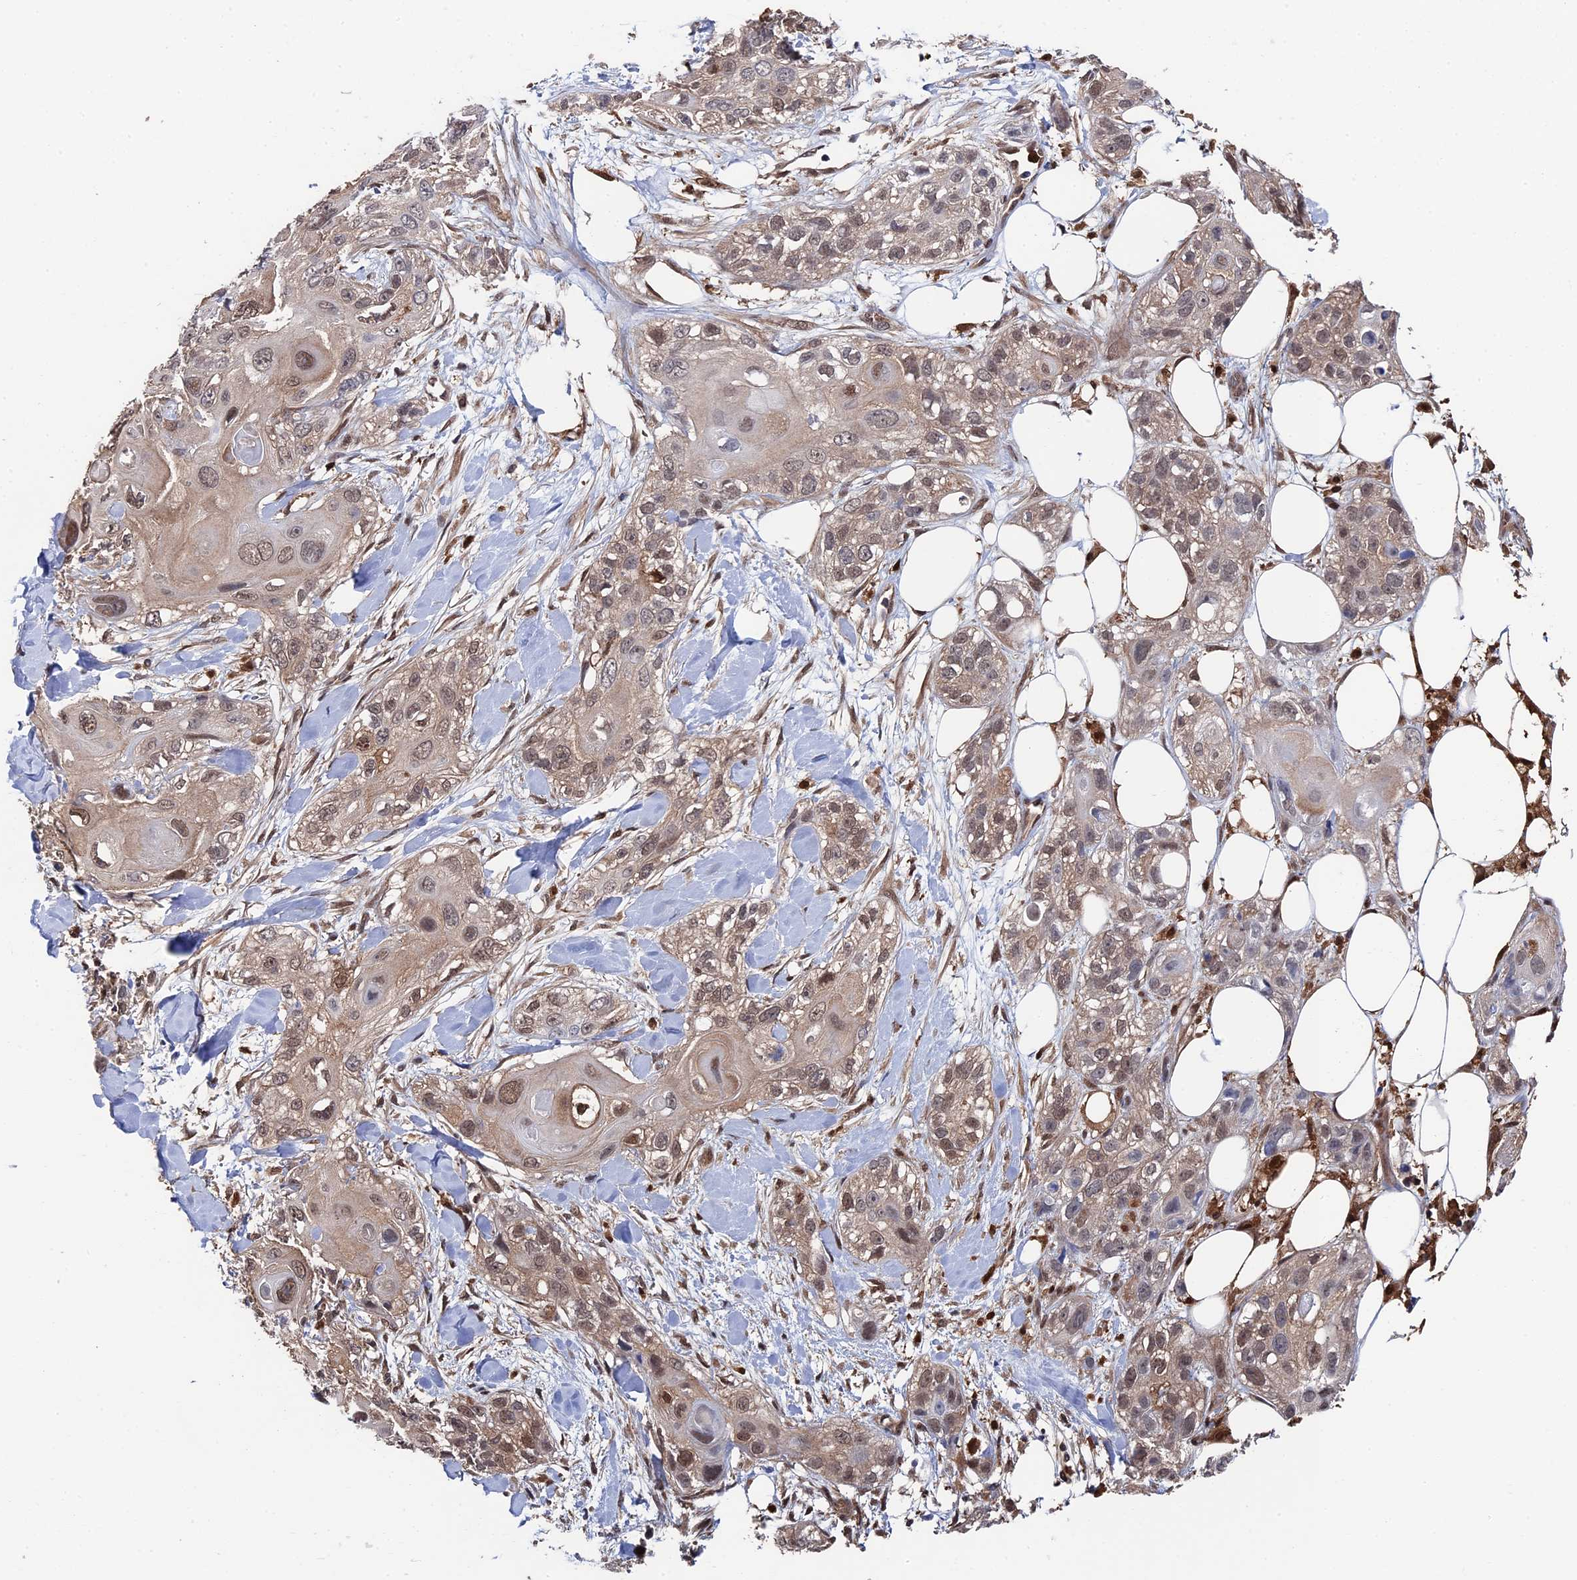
{"staining": {"intensity": "moderate", "quantity": "25%-75%", "location": "cytoplasmic/membranous,nuclear"}, "tissue": "skin cancer", "cell_type": "Tumor cells", "image_type": "cancer", "snomed": [{"axis": "morphology", "description": "Normal tissue, NOS"}, {"axis": "morphology", "description": "Squamous cell carcinoma, NOS"}, {"axis": "topography", "description": "Skin"}], "caption": "This histopathology image displays immunohistochemistry staining of skin cancer (squamous cell carcinoma), with medium moderate cytoplasmic/membranous and nuclear staining in approximately 25%-75% of tumor cells.", "gene": "RNH1", "patient": {"sex": "male", "age": 72}}